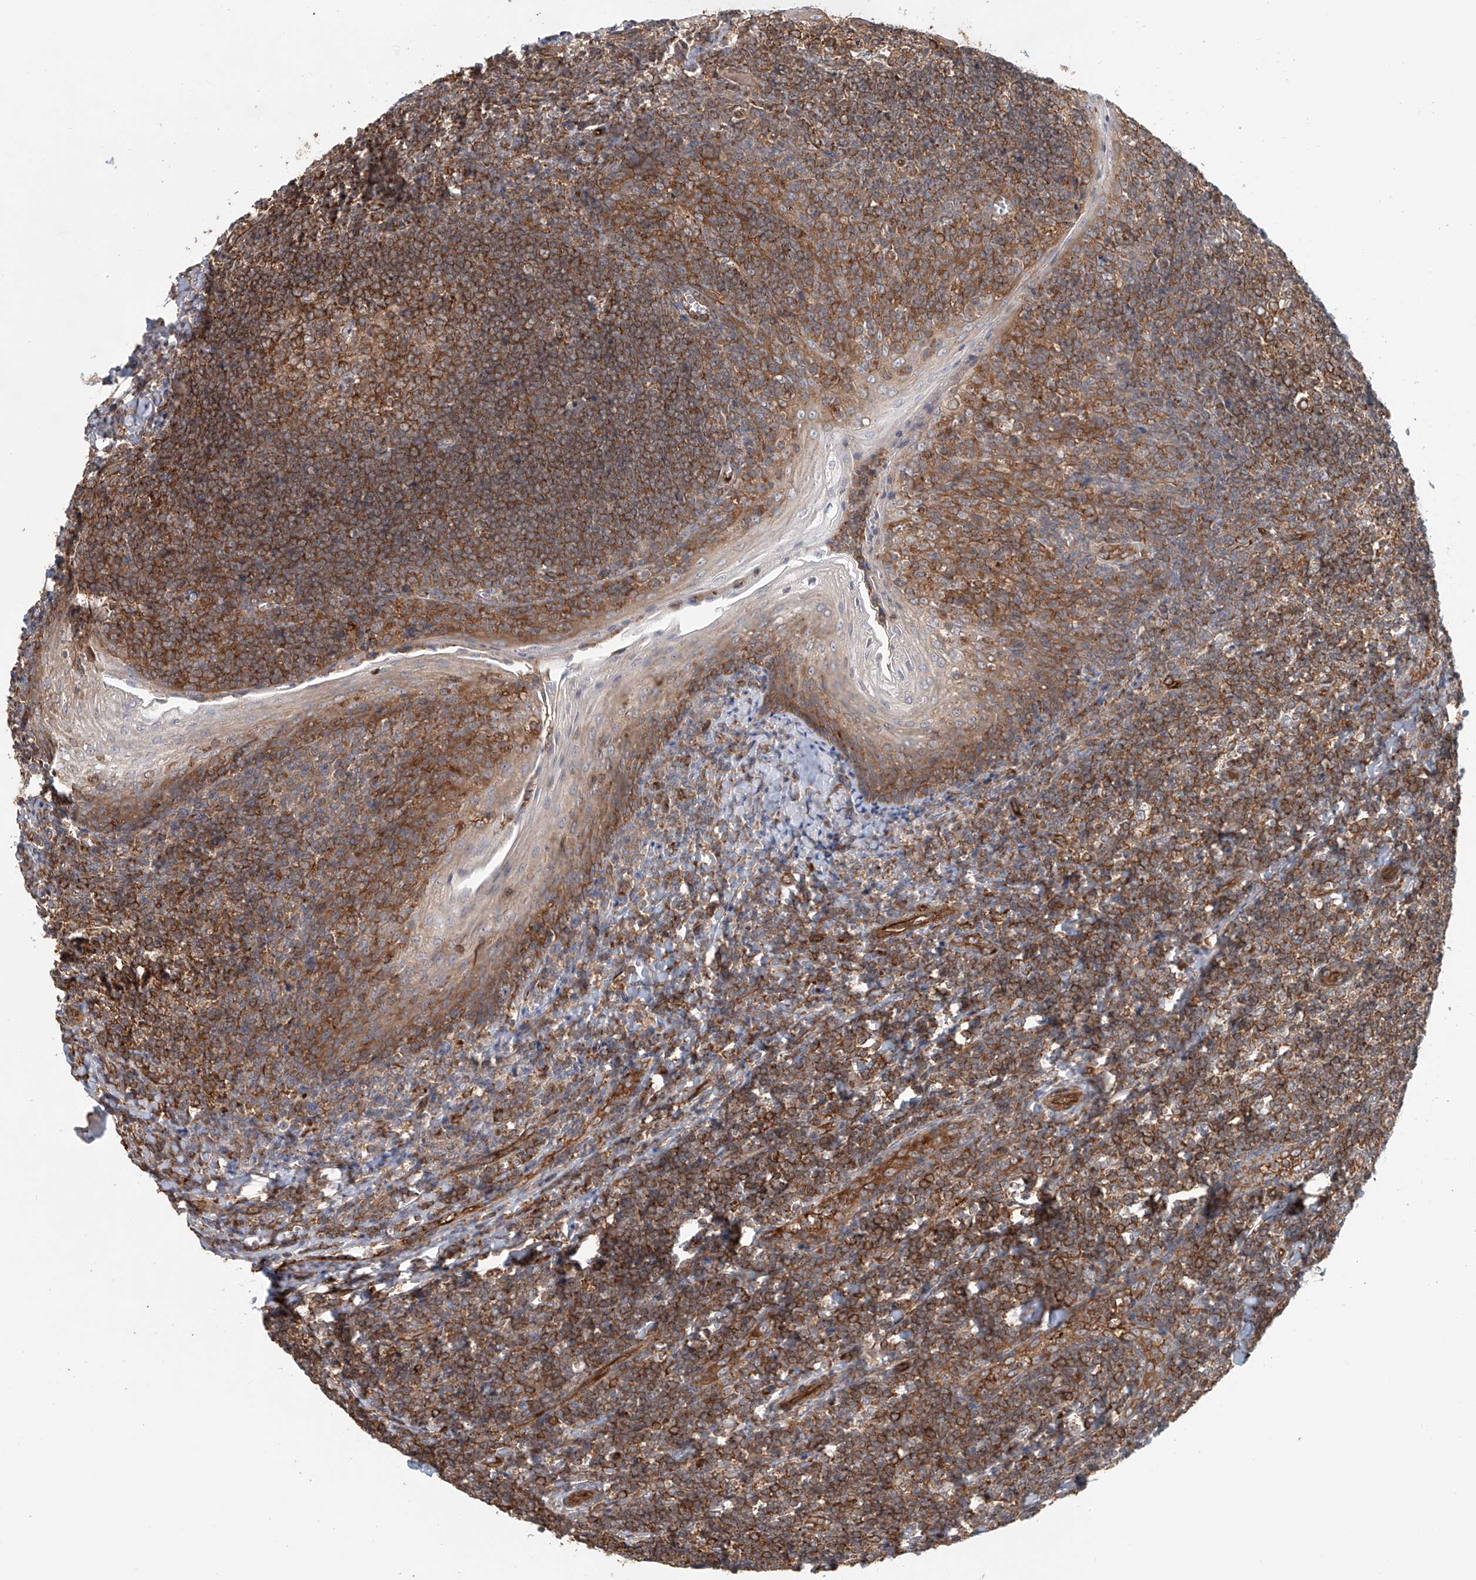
{"staining": {"intensity": "moderate", "quantity": ">75%", "location": "cytoplasmic/membranous"}, "tissue": "tonsil", "cell_type": "Germinal center cells", "image_type": "normal", "snomed": [{"axis": "morphology", "description": "Normal tissue, NOS"}, {"axis": "topography", "description": "Tonsil"}], "caption": "Protein analysis of benign tonsil displays moderate cytoplasmic/membranous positivity in about >75% of germinal center cells.", "gene": "FRYL", "patient": {"sex": "male", "age": 27}}